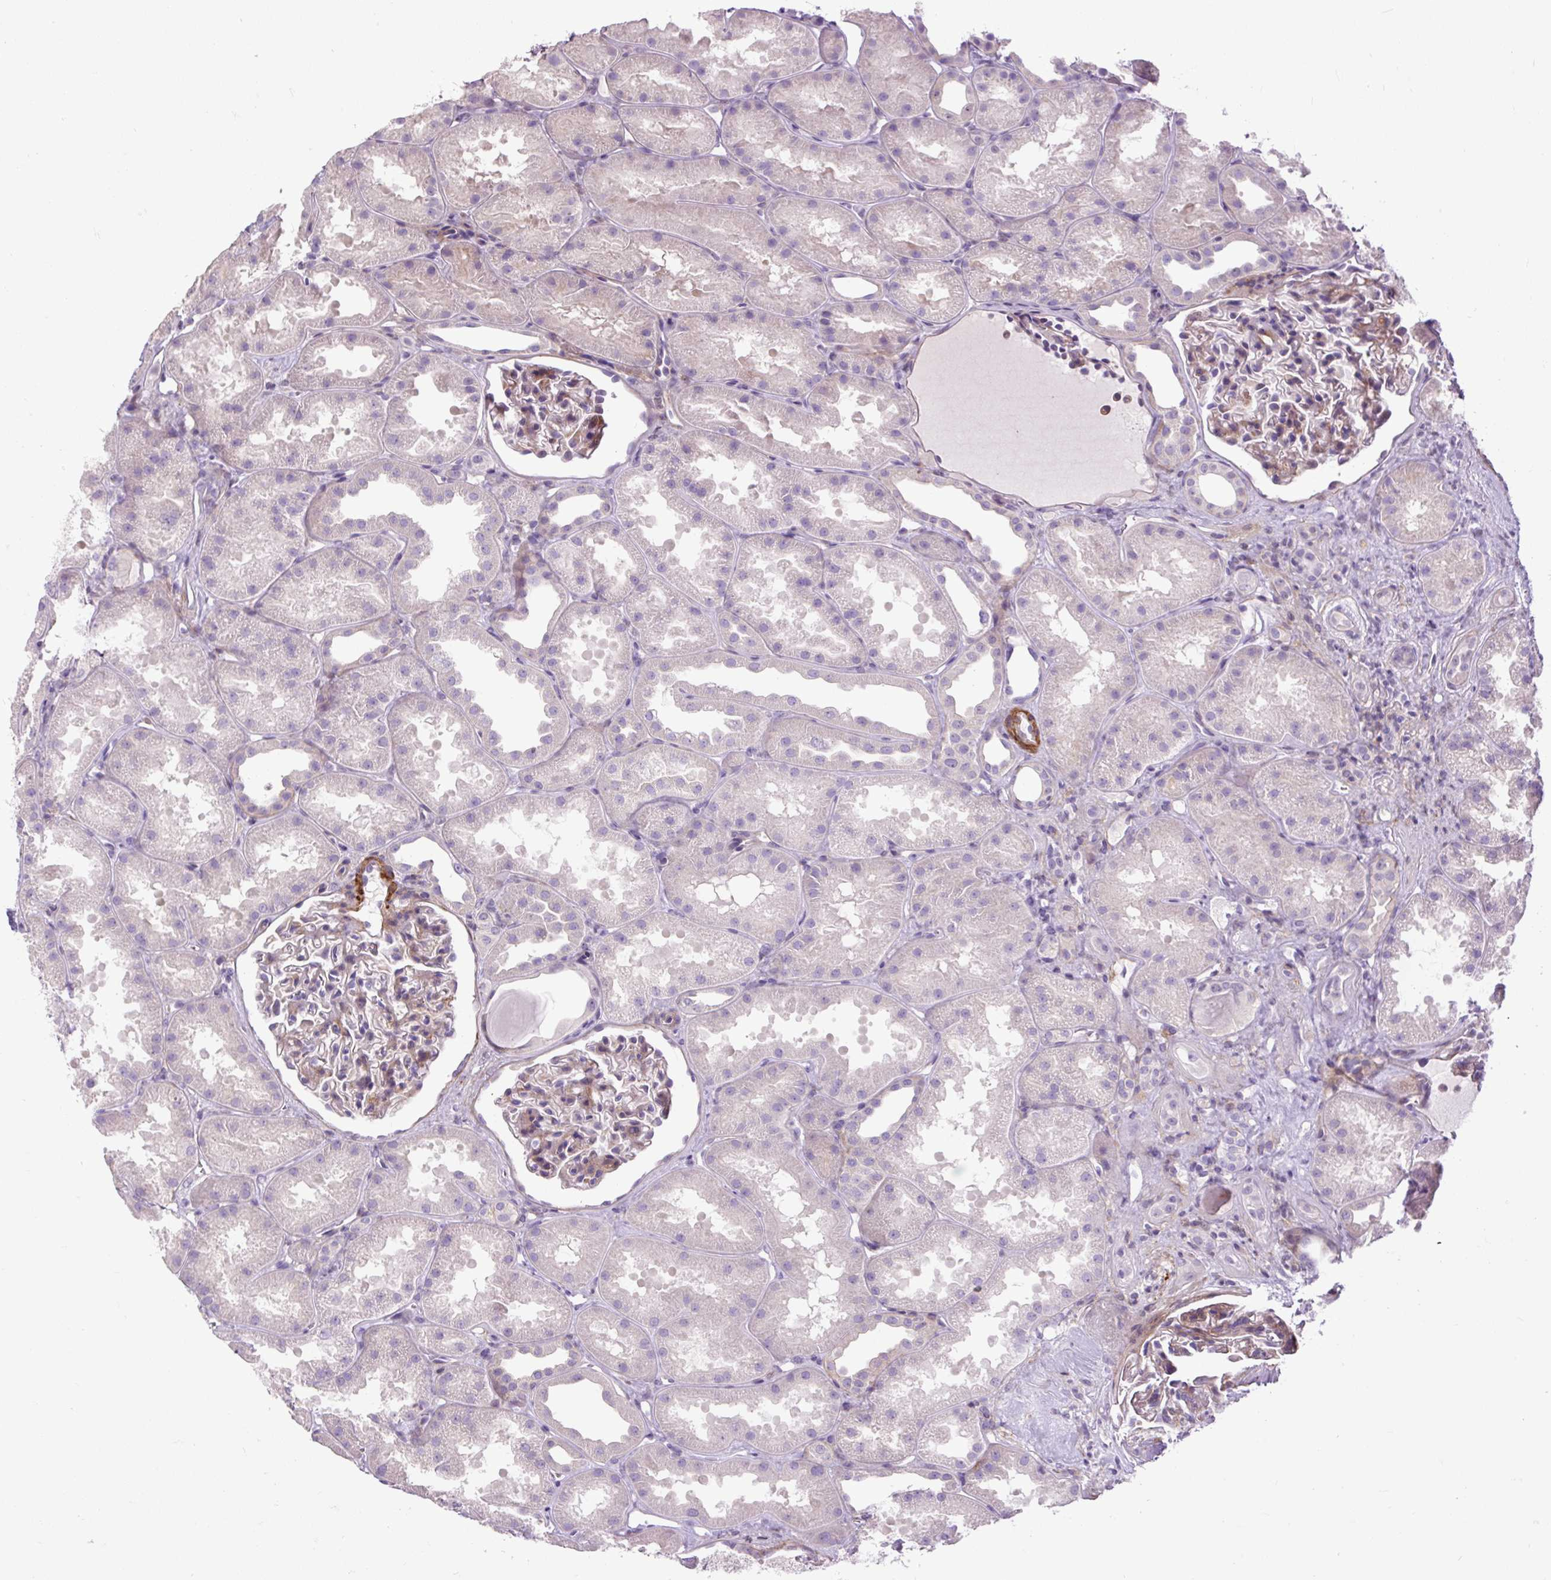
{"staining": {"intensity": "weak", "quantity": "25%-75%", "location": "cytoplasmic/membranous"}, "tissue": "kidney", "cell_type": "Cells in glomeruli", "image_type": "normal", "snomed": [{"axis": "morphology", "description": "Normal tissue, NOS"}, {"axis": "topography", "description": "Kidney"}], "caption": "This histopathology image shows immunohistochemistry staining of unremarkable kidney, with low weak cytoplasmic/membranous positivity in approximately 25%-75% of cells in glomeruli.", "gene": "ZNF197", "patient": {"sex": "male", "age": 61}}